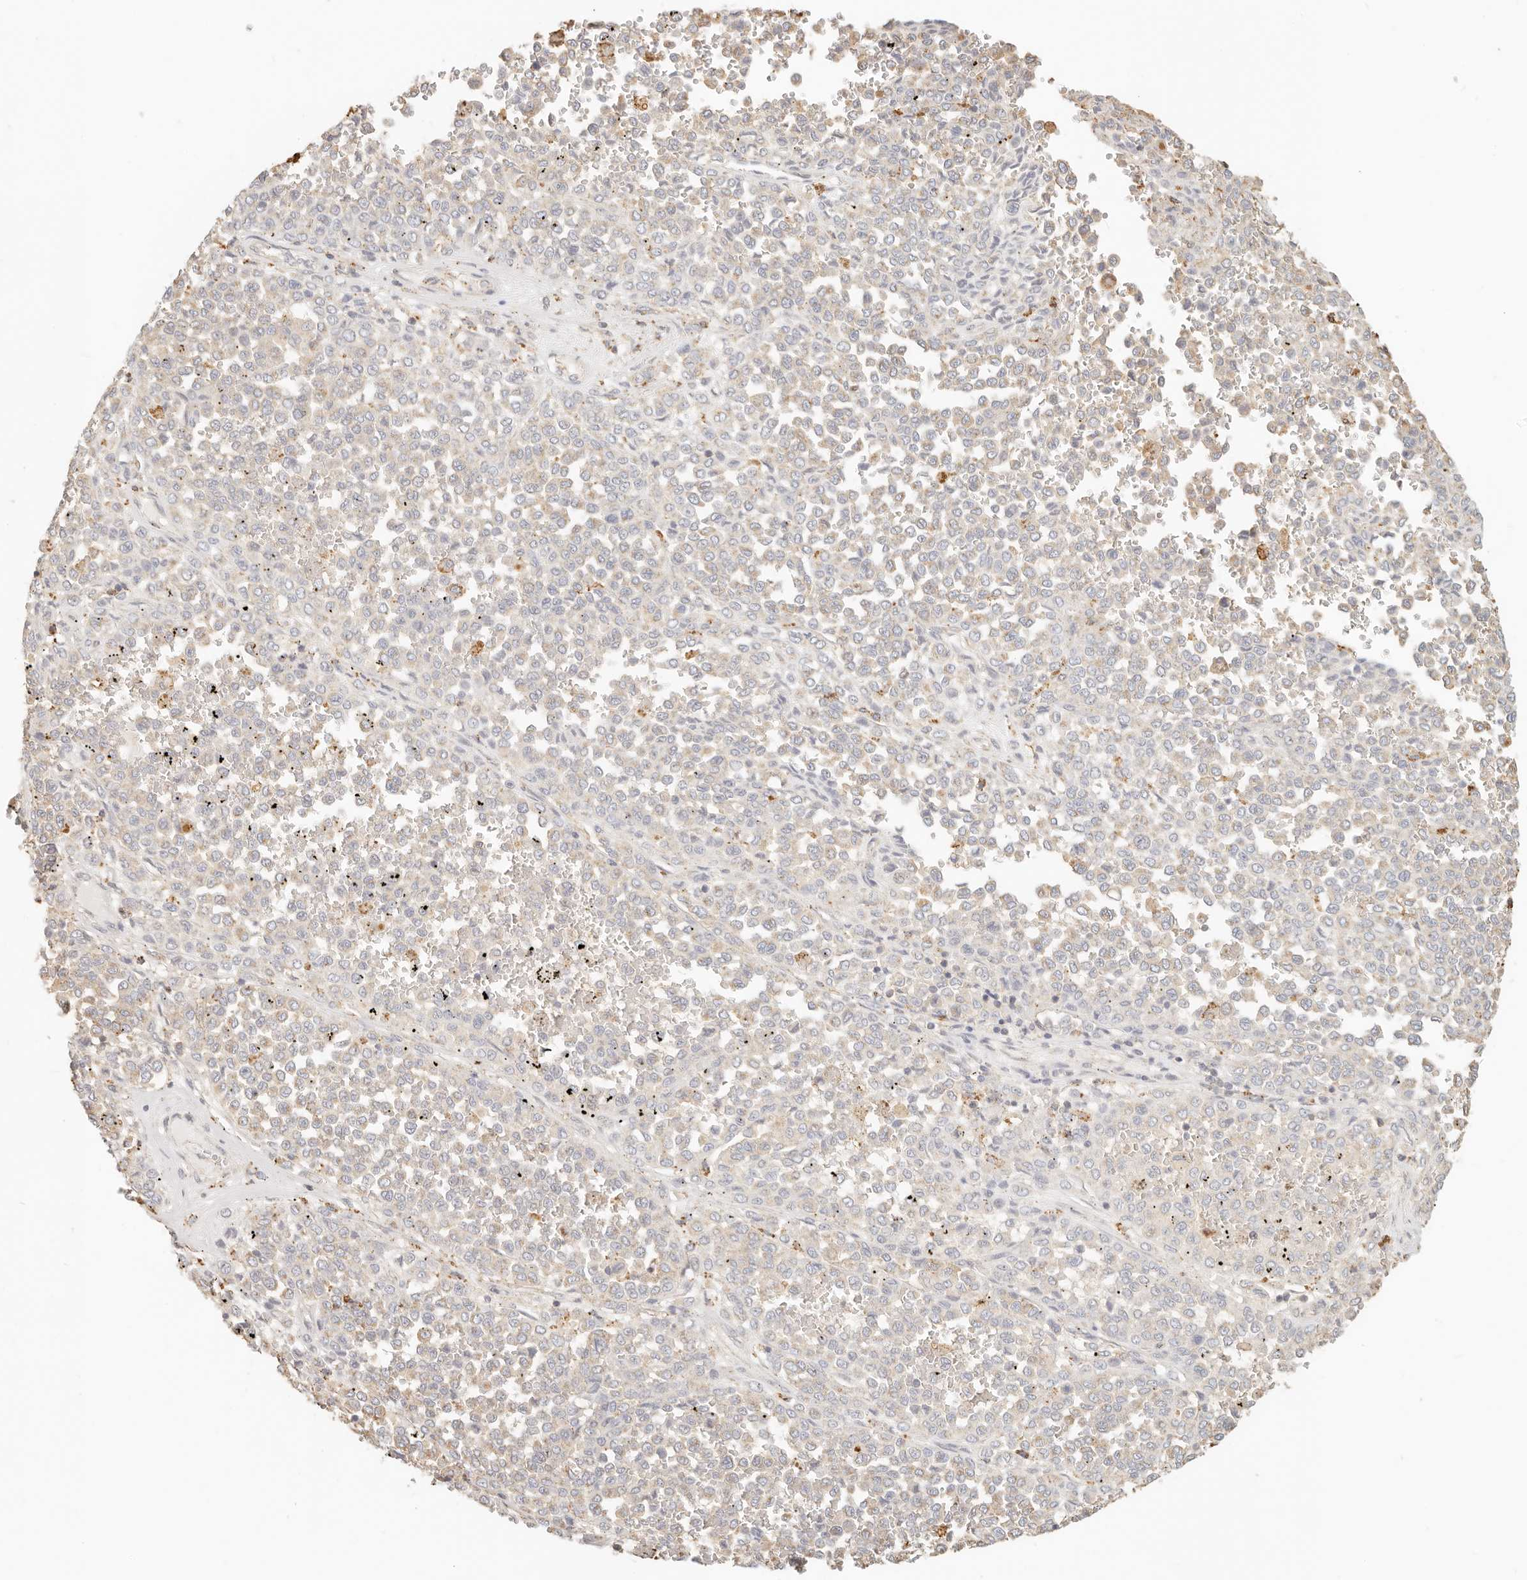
{"staining": {"intensity": "negative", "quantity": "none", "location": "none"}, "tissue": "melanoma", "cell_type": "Tumor cells", "image_type": "cancer", "snomed": [{"axis": "morphology", "description": "Malignant melanoma, Metastatic site"}, {"axis": "topography", "description": "Pancreas"}], "caption": "Malignant melanoma (metastatic site) stained for a protein using immunohistochemistry displays no staining tumor cells.", "gene": "CNMD", "patient": {"sex": "female", "age": 30}}